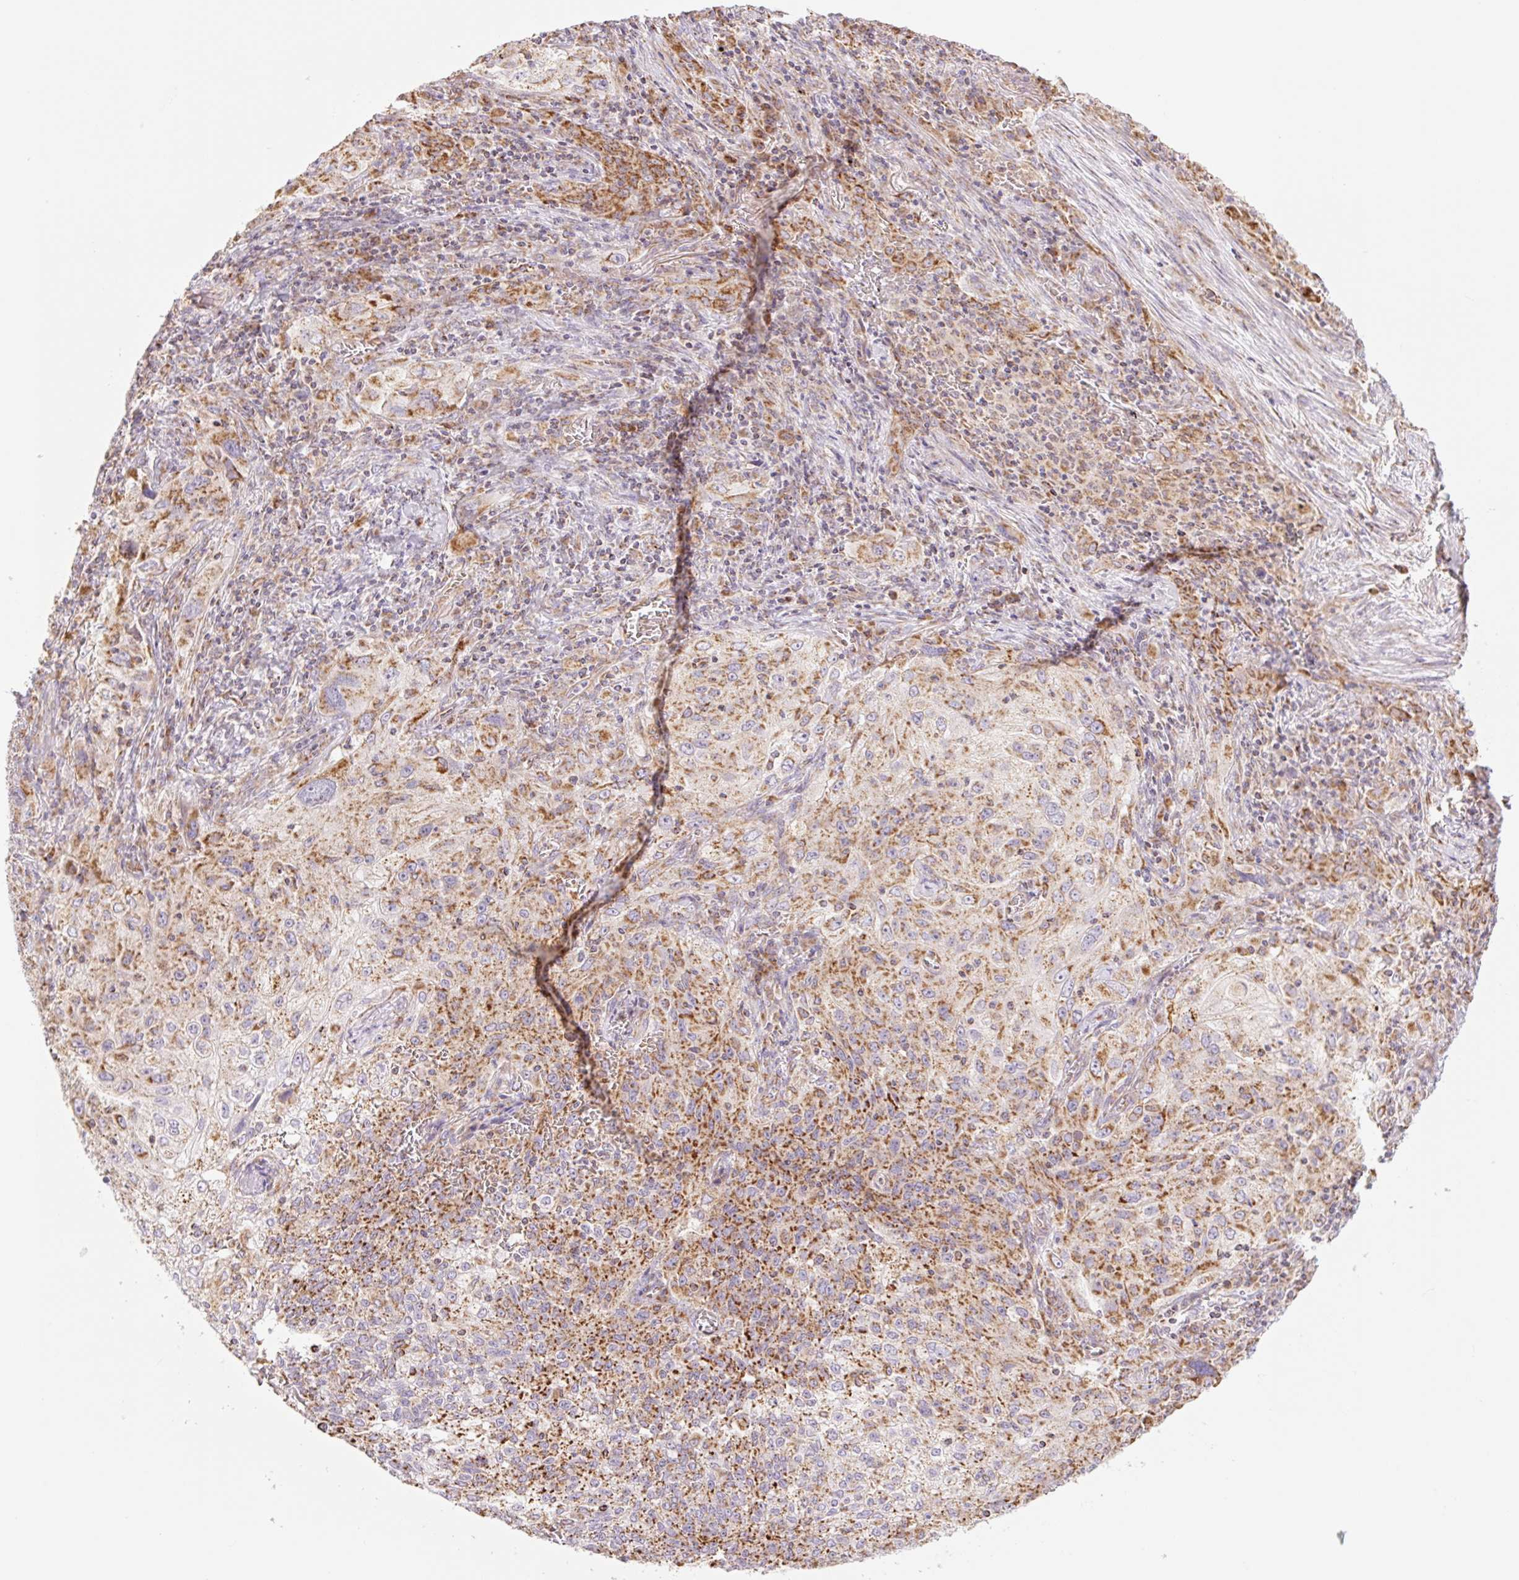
{"staining": {"intensity": "moderate", "quantity": ">75%", "location": "cytoplasmic/membranous"}, "tissue": "lung cancer", "cell_type": "Tumor cells", "image_type": "cancer", "snomed": [{"axis": "morphology", "description": "Squamous cell carcinoma, NOS"}, {"axis": "topography", "description": "Lung"}], "caption": "Lung cancer stained with DAB (3,3'-diaminobenzidine) IHC exhibits medium levels of moderate cytoplasmic/membranous positivity in about >75% of tumor cells. Using DAB (3,3'-diaminobenzidine) (brown) and hematoxylin (blue) stains, captured at high magnification using brightfield microscopy.", "gene": "GOSR2", "patient": {"sex": "female", "age": 69}}